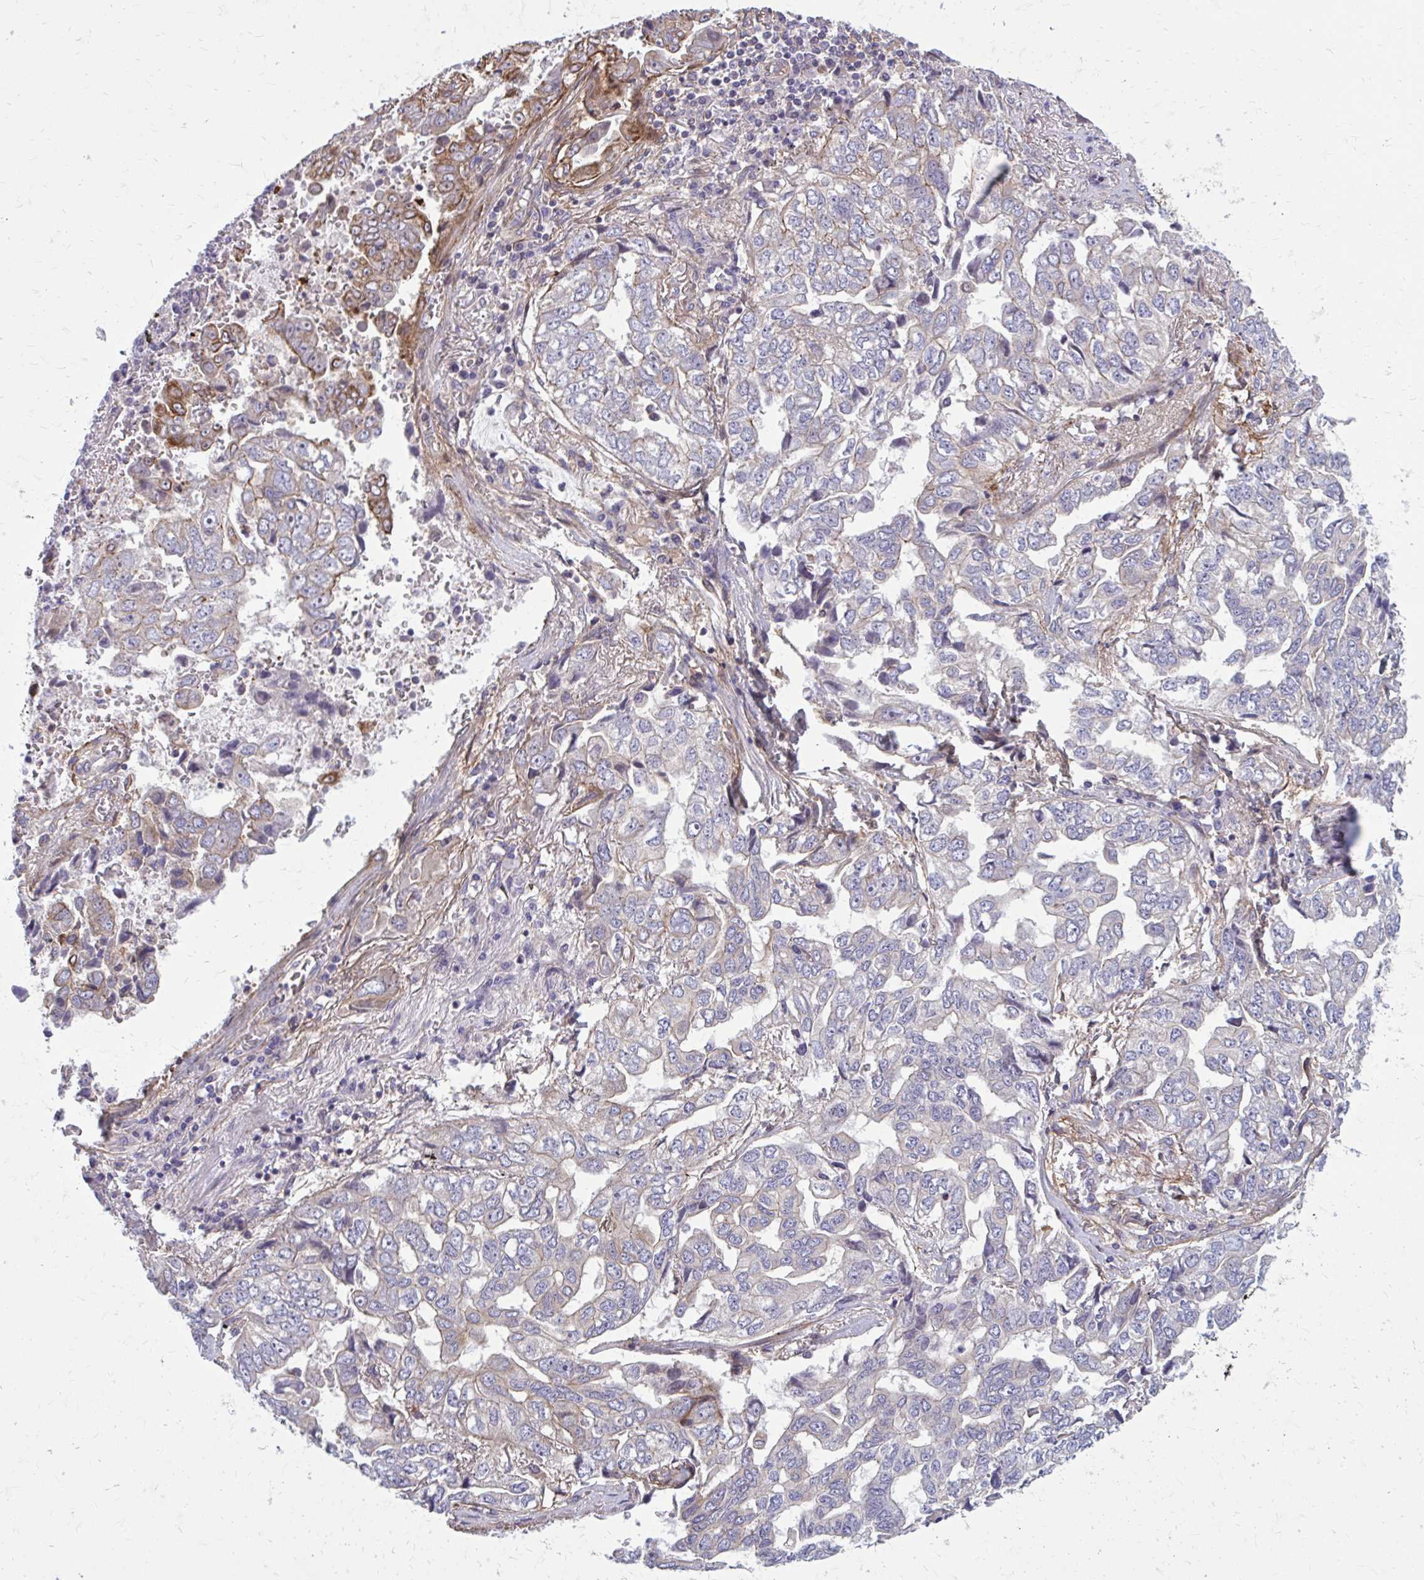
{"staining": {"intensity": "moderate", "quantity": "<25%", "location": "cytoplasmic/membranous"}, "tissue": "lung cancer", "cell_type": "Tumor cells", "image_type": "cancer", "snomed": [{"axis": "morphology", "description": "Adenocarcinoma, NOS"}, {"axis": "topography", "description": "Lung"}], "caption": "The histopathology image displays a brown stain indicating the presence of a protein in the cytoplasmic/membranous of tumor cells in lung cancer (adenocarcinoma).", "gene": "FAP", "patient": {"sex": "female", "age": 52}}